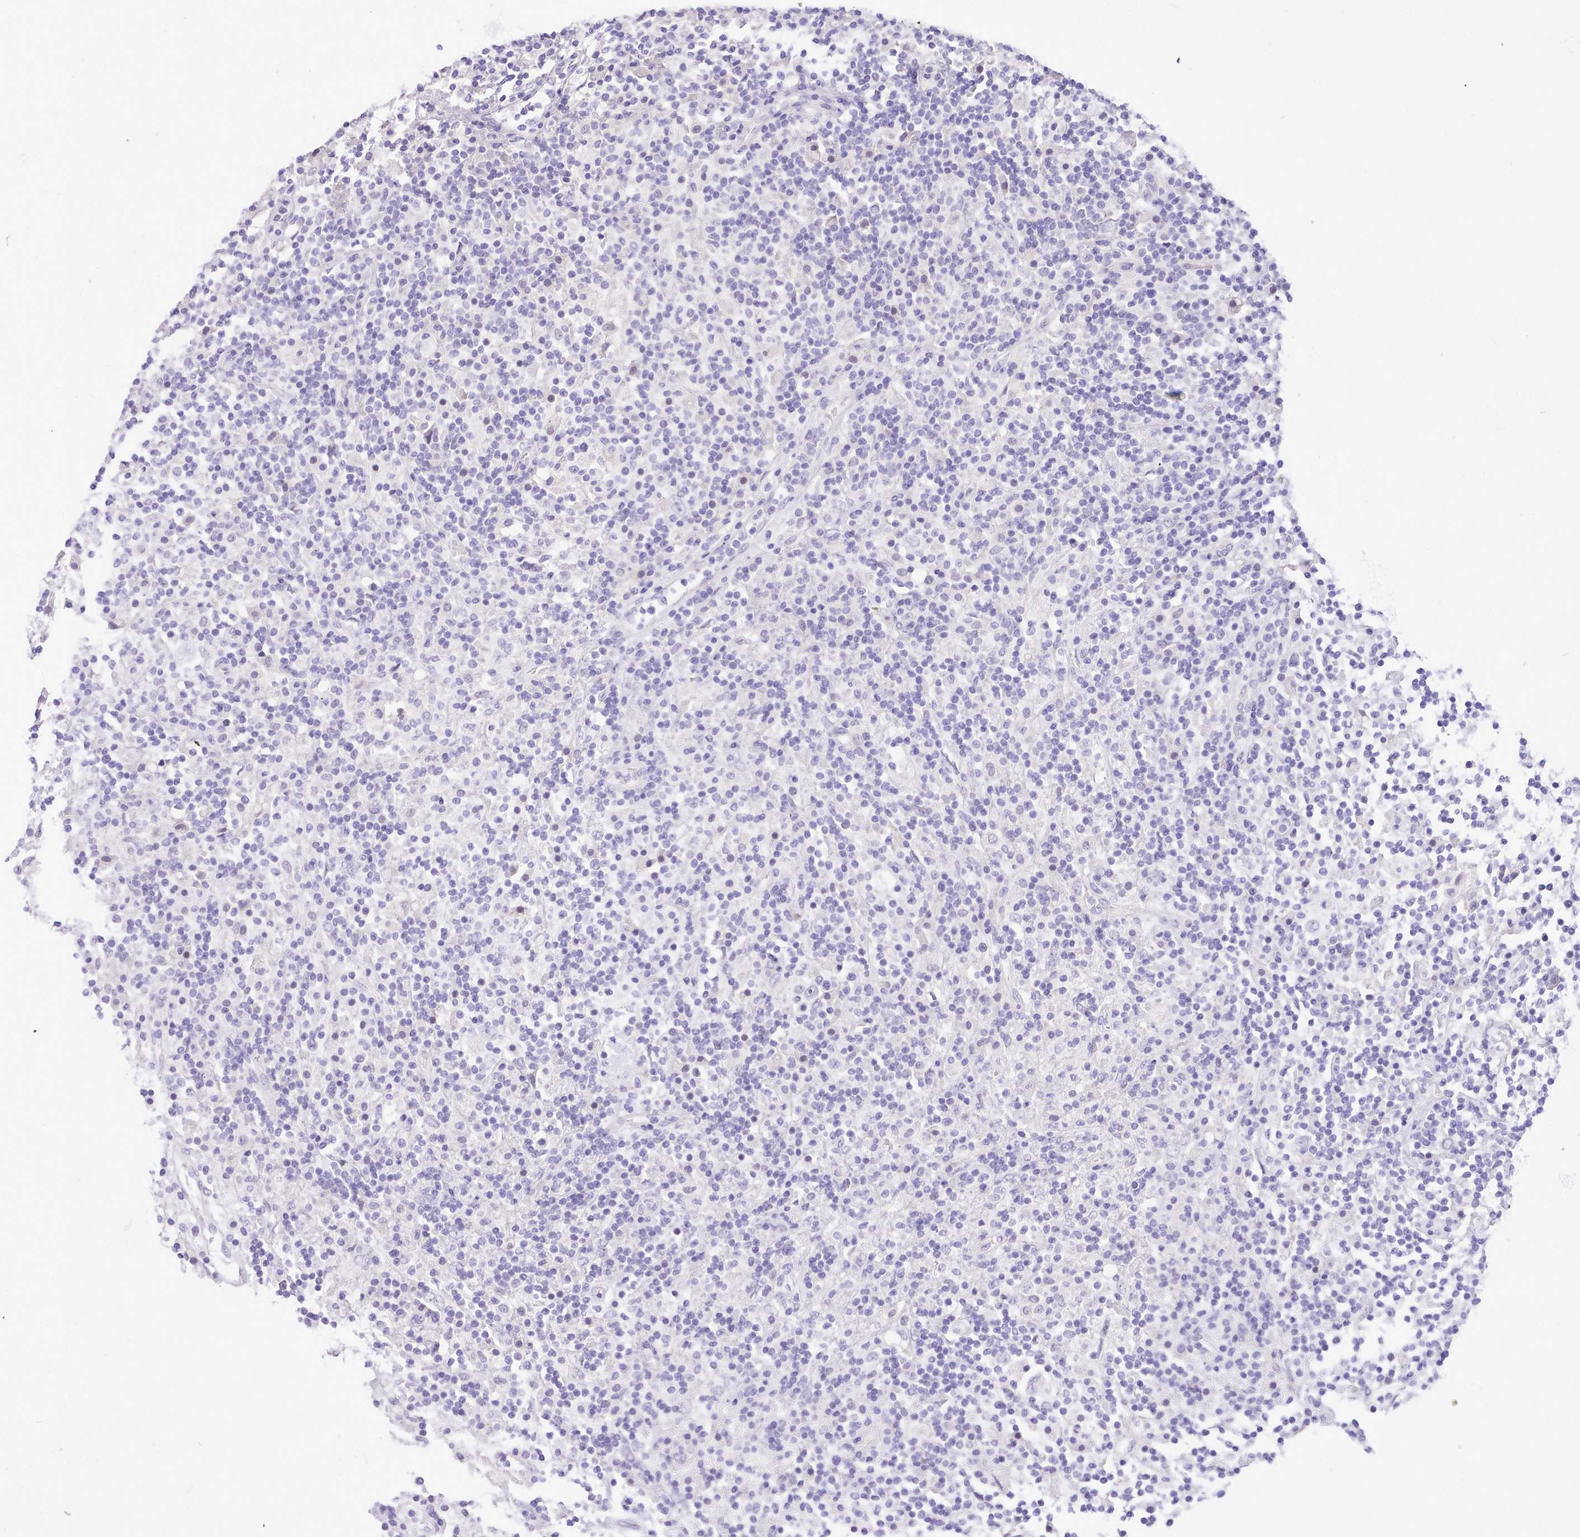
{"staining": {"intensity": "negative", "quantity": "none", "location": "none"}, "tissue": "lymphoma", "cell_type": "Tumor cells", "image_type": "cancer", "snomed": [{"axis": "morphology", "description": "Hodgkin's disease, NOS"}, {"axis": "topography", "description": "Lymph node"}], "caption": "High magnification brightfield microscopy of Hodgkin's disease stained with DAB (3,3'-diaminobenzidine) (brown) and counterstained with hematoxylin (blue): tumor cells show no significant positivity.", "gene": "LRRC37A", "patient": {"sex": "male", "age": 70}}